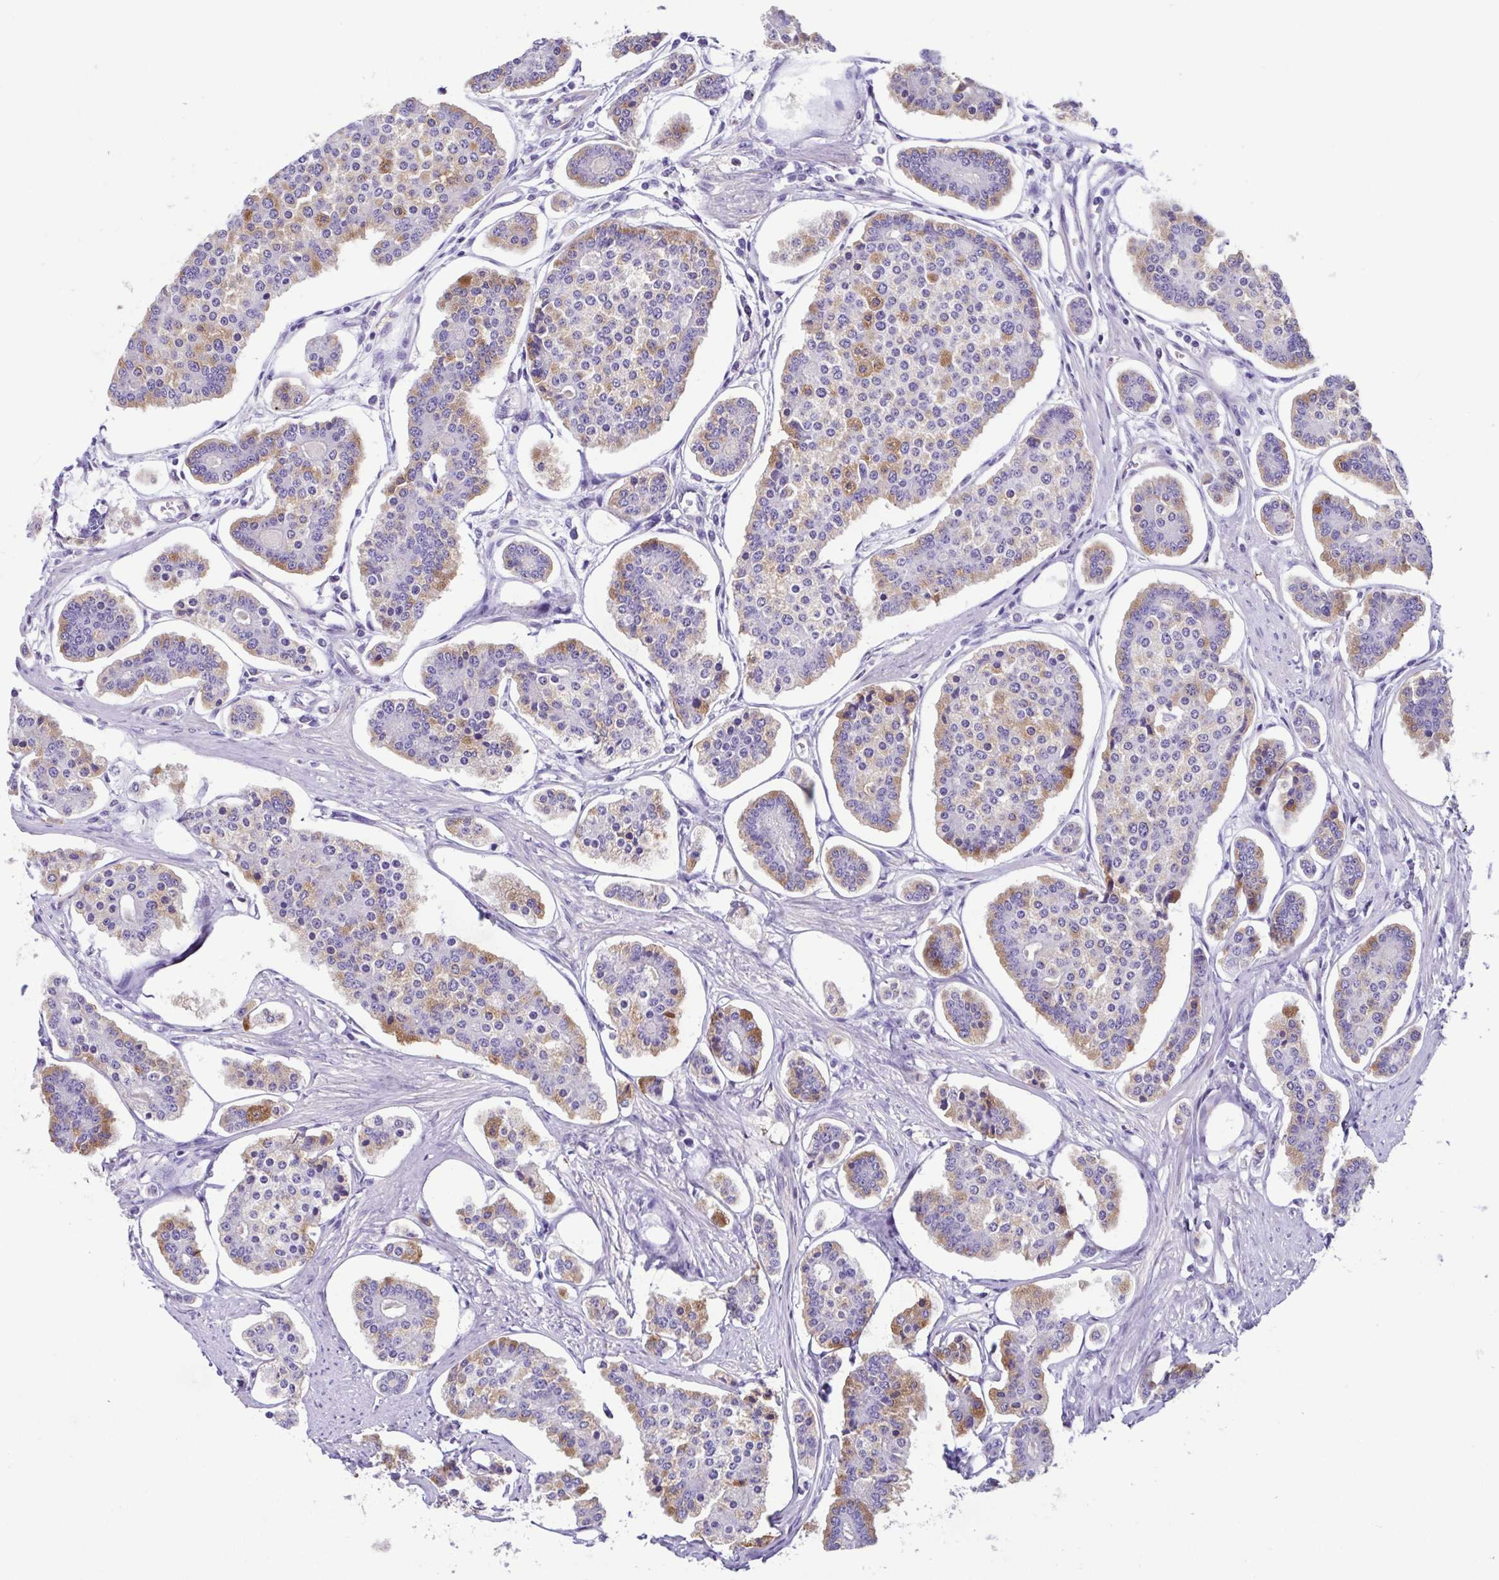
{"staining": {"intensity": "moderate", "quantity": "<25%", "location": "cytoplasmic/membranous"}, "tissue": "carcinoid", "cell_type": "Tumor cells", "image_type": "cancer", "snomed": [{"axis": "morphology", "description": "Carcinoid, malignant, NOS"}, {"axis": "topography", "description": "Small intestine"}], "caption": "The photomicrograph displays staining of carcinoid, revealing moderate cytoplasmic/membranous protein expression (brown color) within tumor cells. (DAB (3,3'-diaminobenzidine) IHC with brightfield microscopy, high magnification).", "gene": "CYP11B1", "patient": {"sex": "female", "age": 65}}